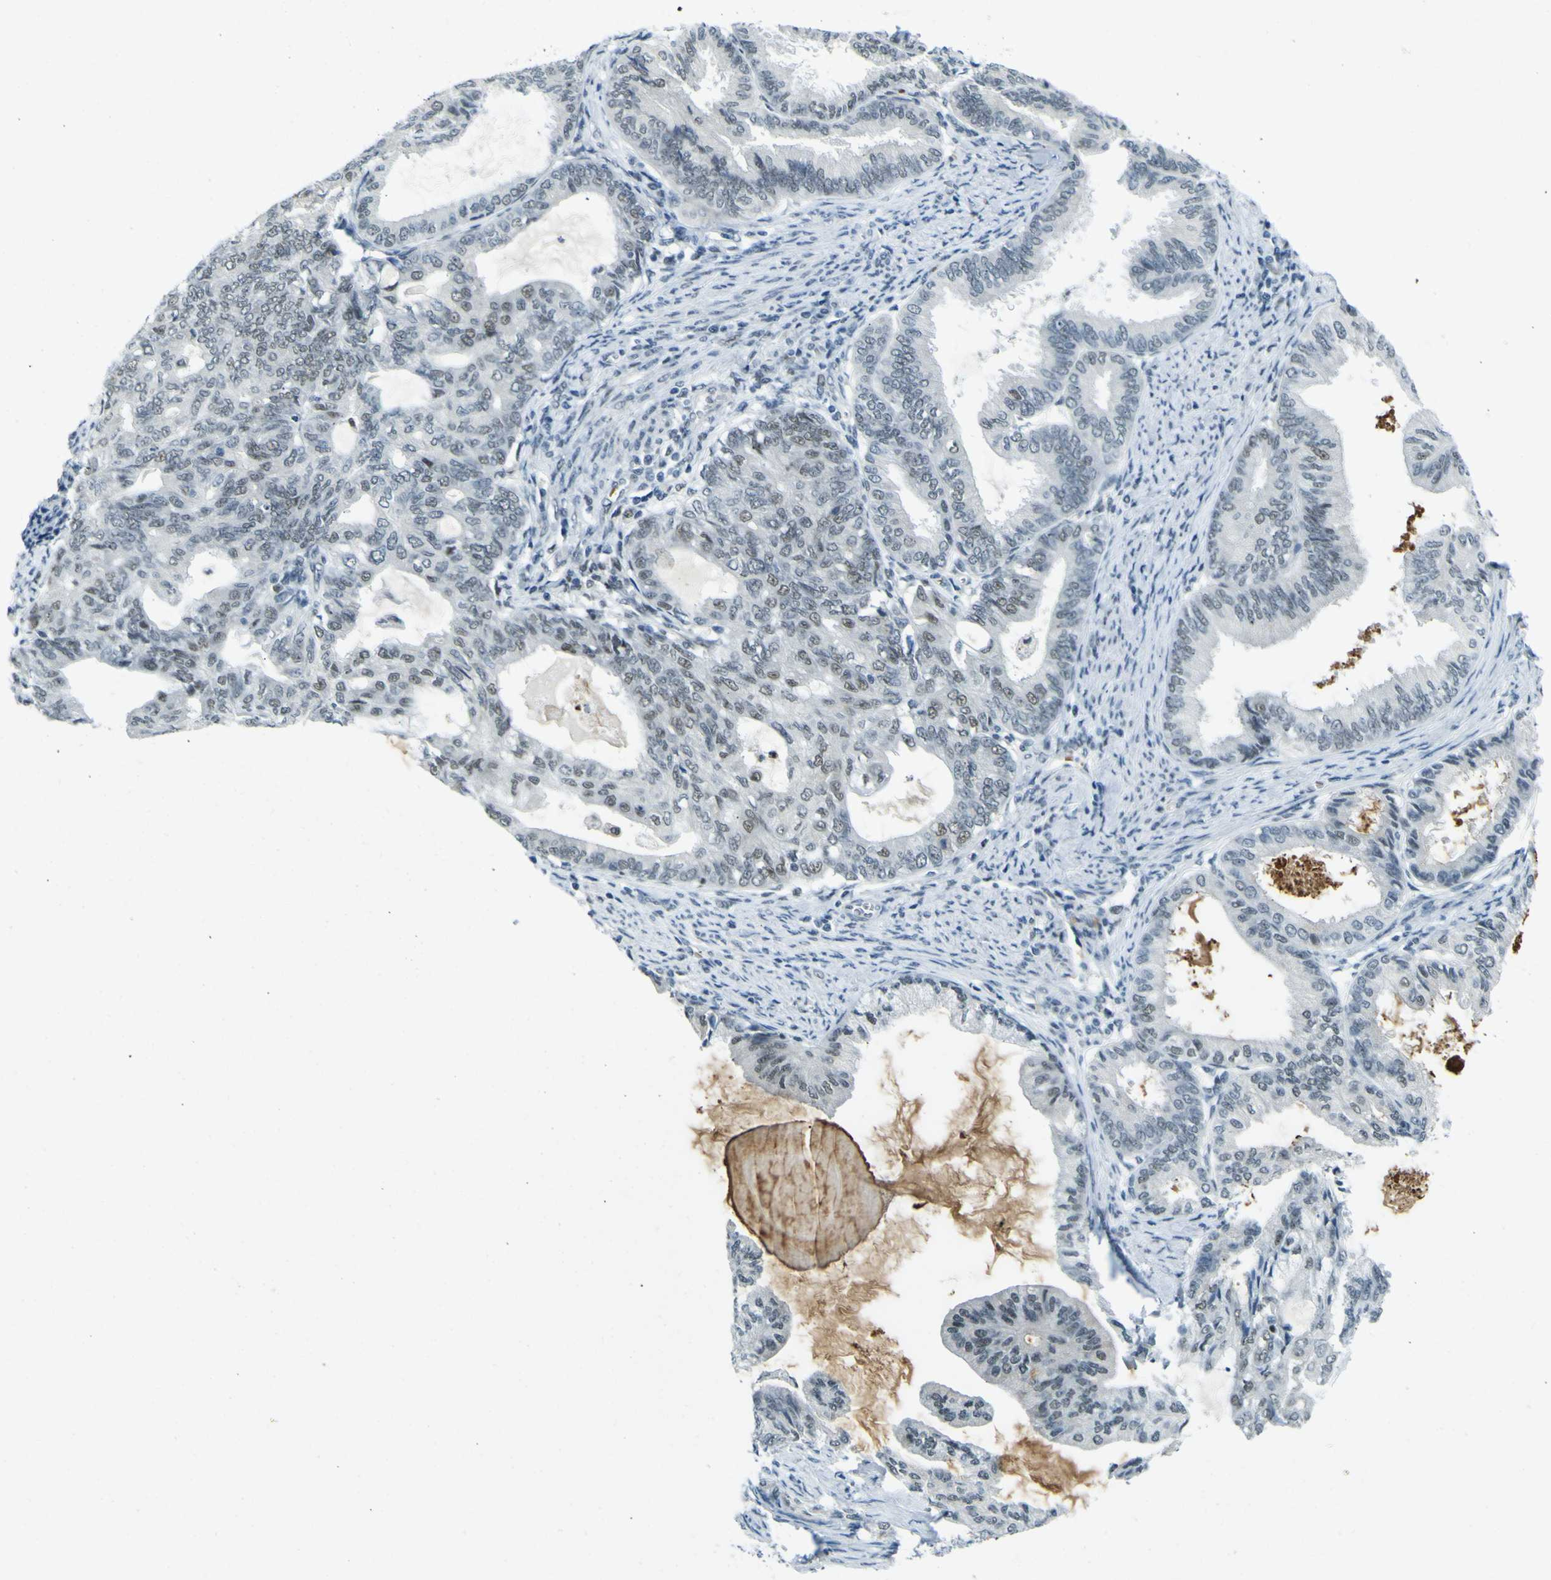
{"staining": {"intensity": "weak", "quantity": "<25%", "location": "nuclear"}, "tissue": "endometrial cancer", "cell_type": "Tumor cells", "image_type": "cancer", "snomed": [{"axis": "morphology", "description": "Adenocarcinoma, NOS"}, {"axis": "topography", "description": "Endometrium"}], "caption": "High magnification brightfield microscopy of endometrial adenocarcinoma stained with DAB (brown) and counterstained with hematoxylin (blue): tumor cells show no significant positivity.", "gene": "CEBPG", "patient": {"sex": "female", "age": 86}}